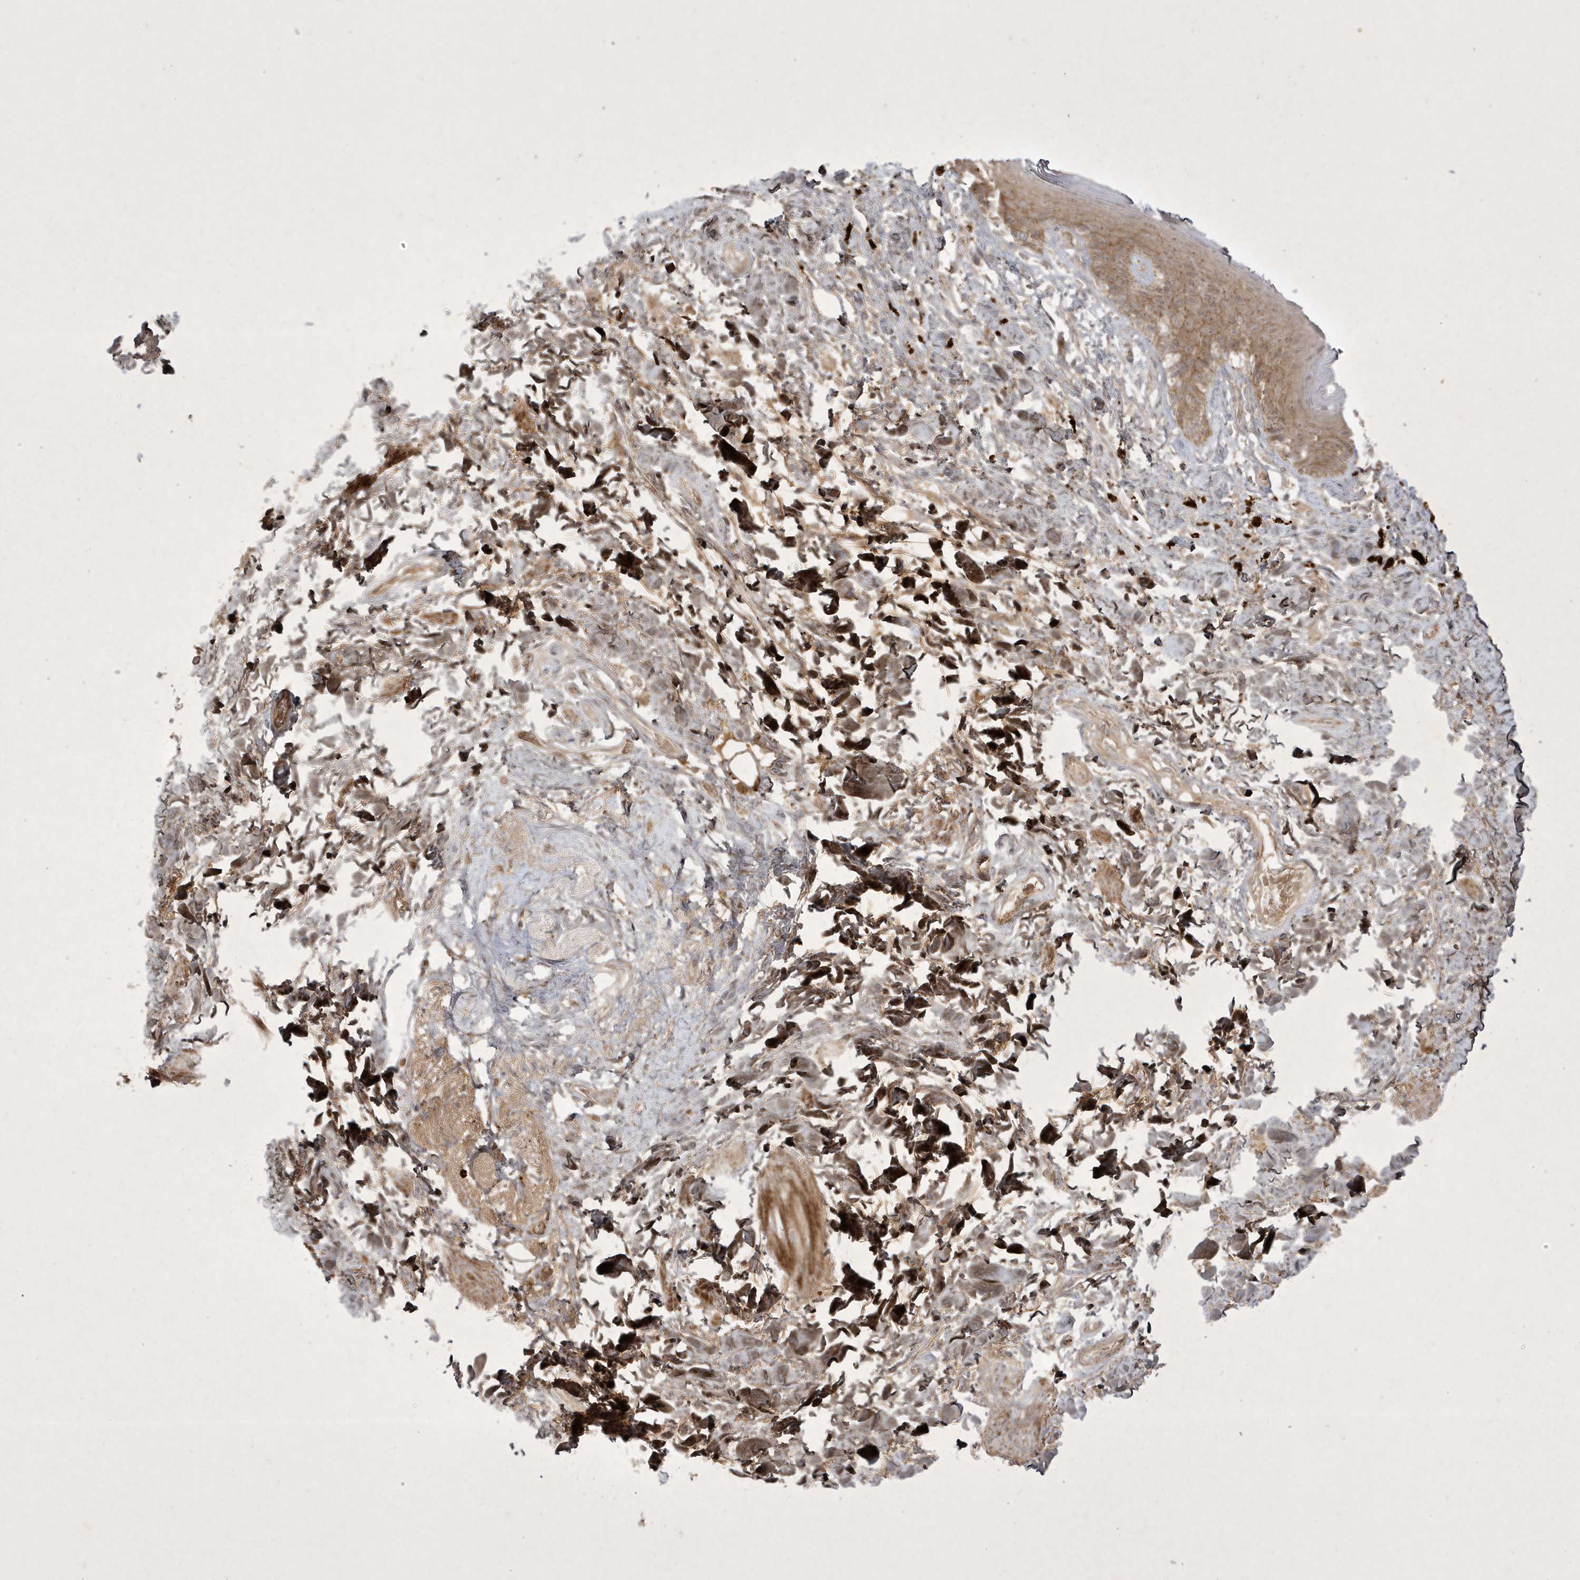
{"staining": {"intensity": "moderate", "quantity": ">75%", "location": "cytoplasmic/membranous"}, "tissue": "skin", "cell_type": "Epidermal cells", "image_type": "normal", "snomed": [{"axis": "morphology", "description": "Normal tissue, NOS"}, {"axis": "topography", "description": "Anal"}], "caption": "This micrograph exhibits benign skin stained with immunohistochemistry (IHC) to label a protein in brown. The cytoplasmic/membranous of epidermal cells show moderate positivity for the protein. Nuclei are counter-stained blue.", "gene": "FAM83C", "patient": {"sex": "female", "age": 78}}